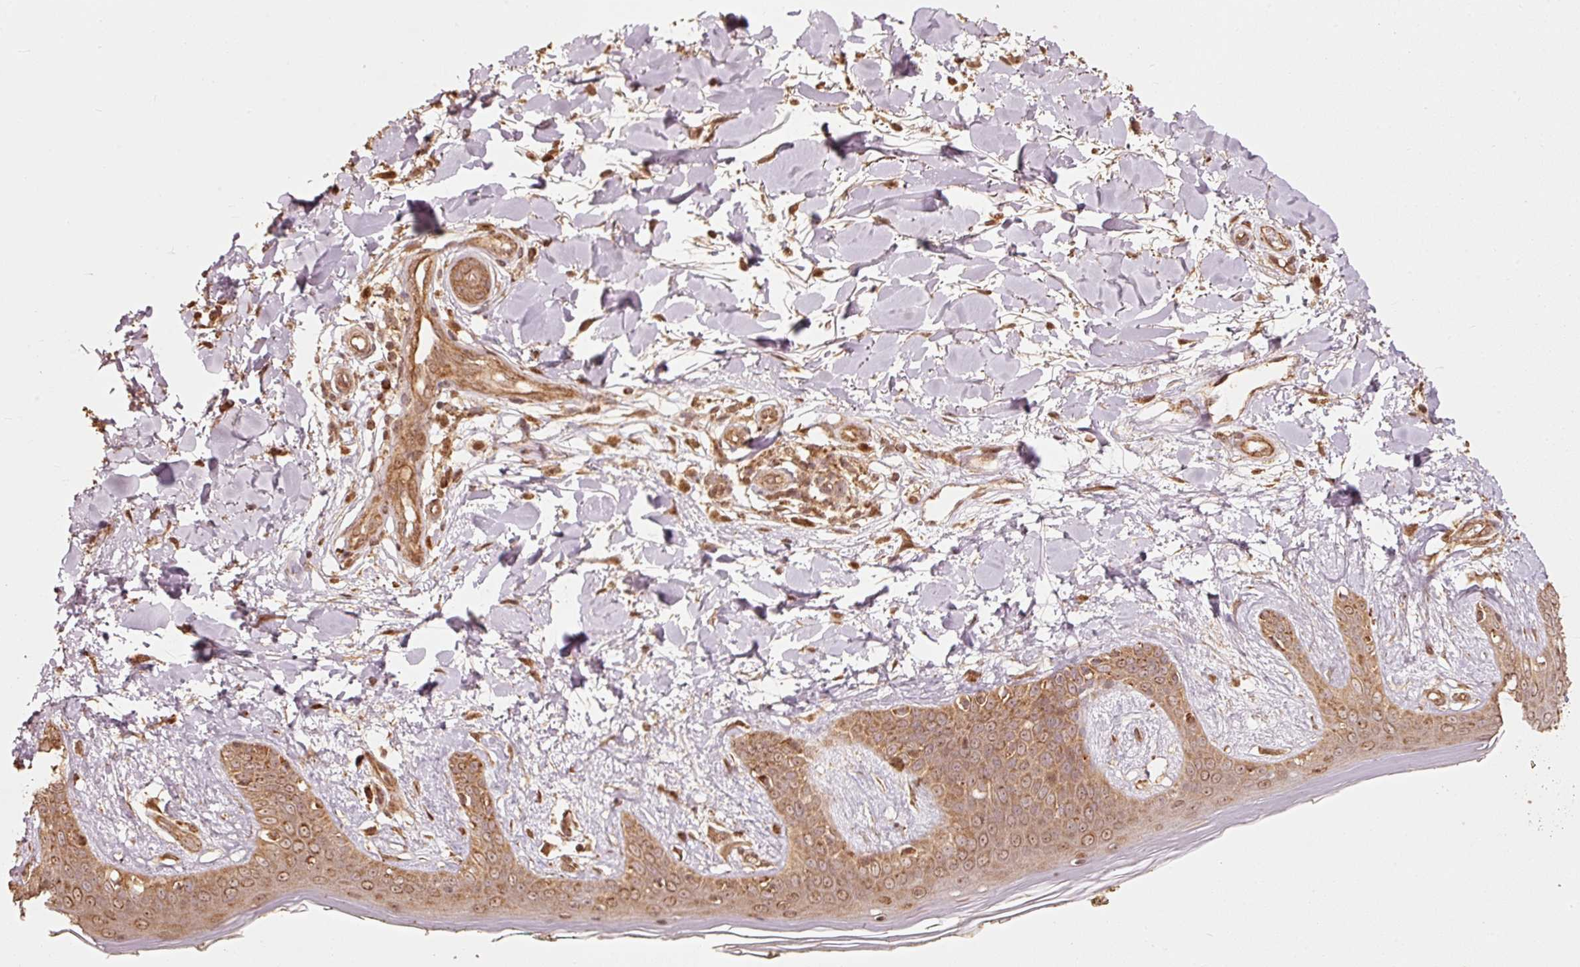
{"staining": {"intensity": "moderate", "quantity": ">75%", "location": "cytoplasmic/membranous,nuclear"}, "tissue": "skin", "cell_type": "Fibroblasts", "image_type": "normal", "snomed": [{"axis": "morphology", "description": "Normal tissue, NOS"}, {"axis": "topography", "description": "Skin"}], "caption": "A histopathology image of human skin stained for a protein exhibits moderate cytoplasmic/membranous,nuclear brown staining in fibroblasts. (IHC, brightfield microscopy, high magnification).", "gene": "MRPL16", "patient": {"sex": "female", "age": 34}}